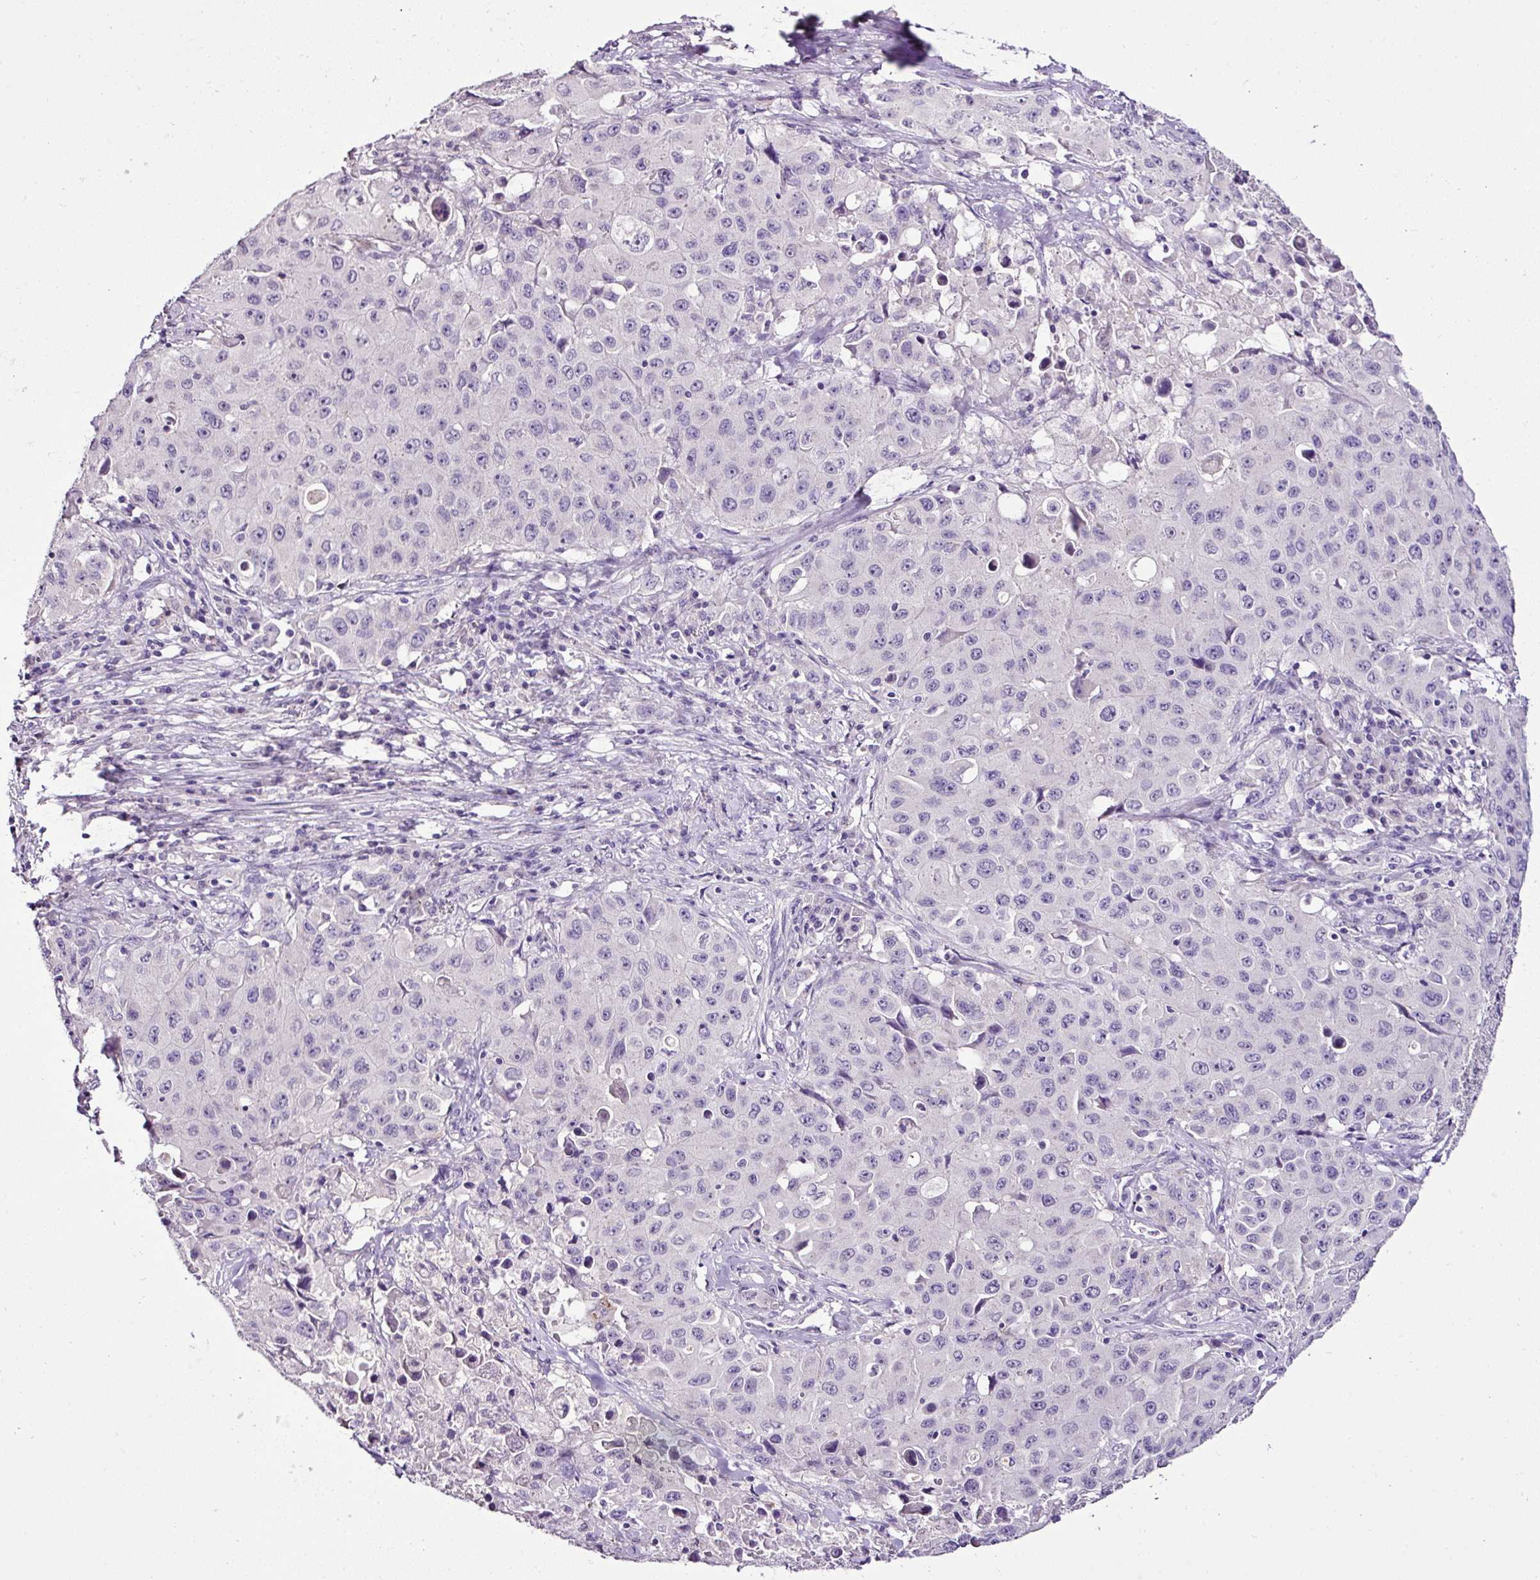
{"staining": {"intensity": "negative", "quantity": "none", "location": "none"}, "tissue": "lung cancer", "cell_type": "Tumor cells", "image_type": "cancer", "snomed": [{"axis": "morphology", "description": "Squamous cell carcinoma, NOS"}, {"axis": "topography", "description": "Lung"}], "caption": "Protein analysis of lung squamous cell carcinoma shows no significant positivity in tumor cells.", "gene": "ESR1", "patient": {"sex": "male", "age": 63}}